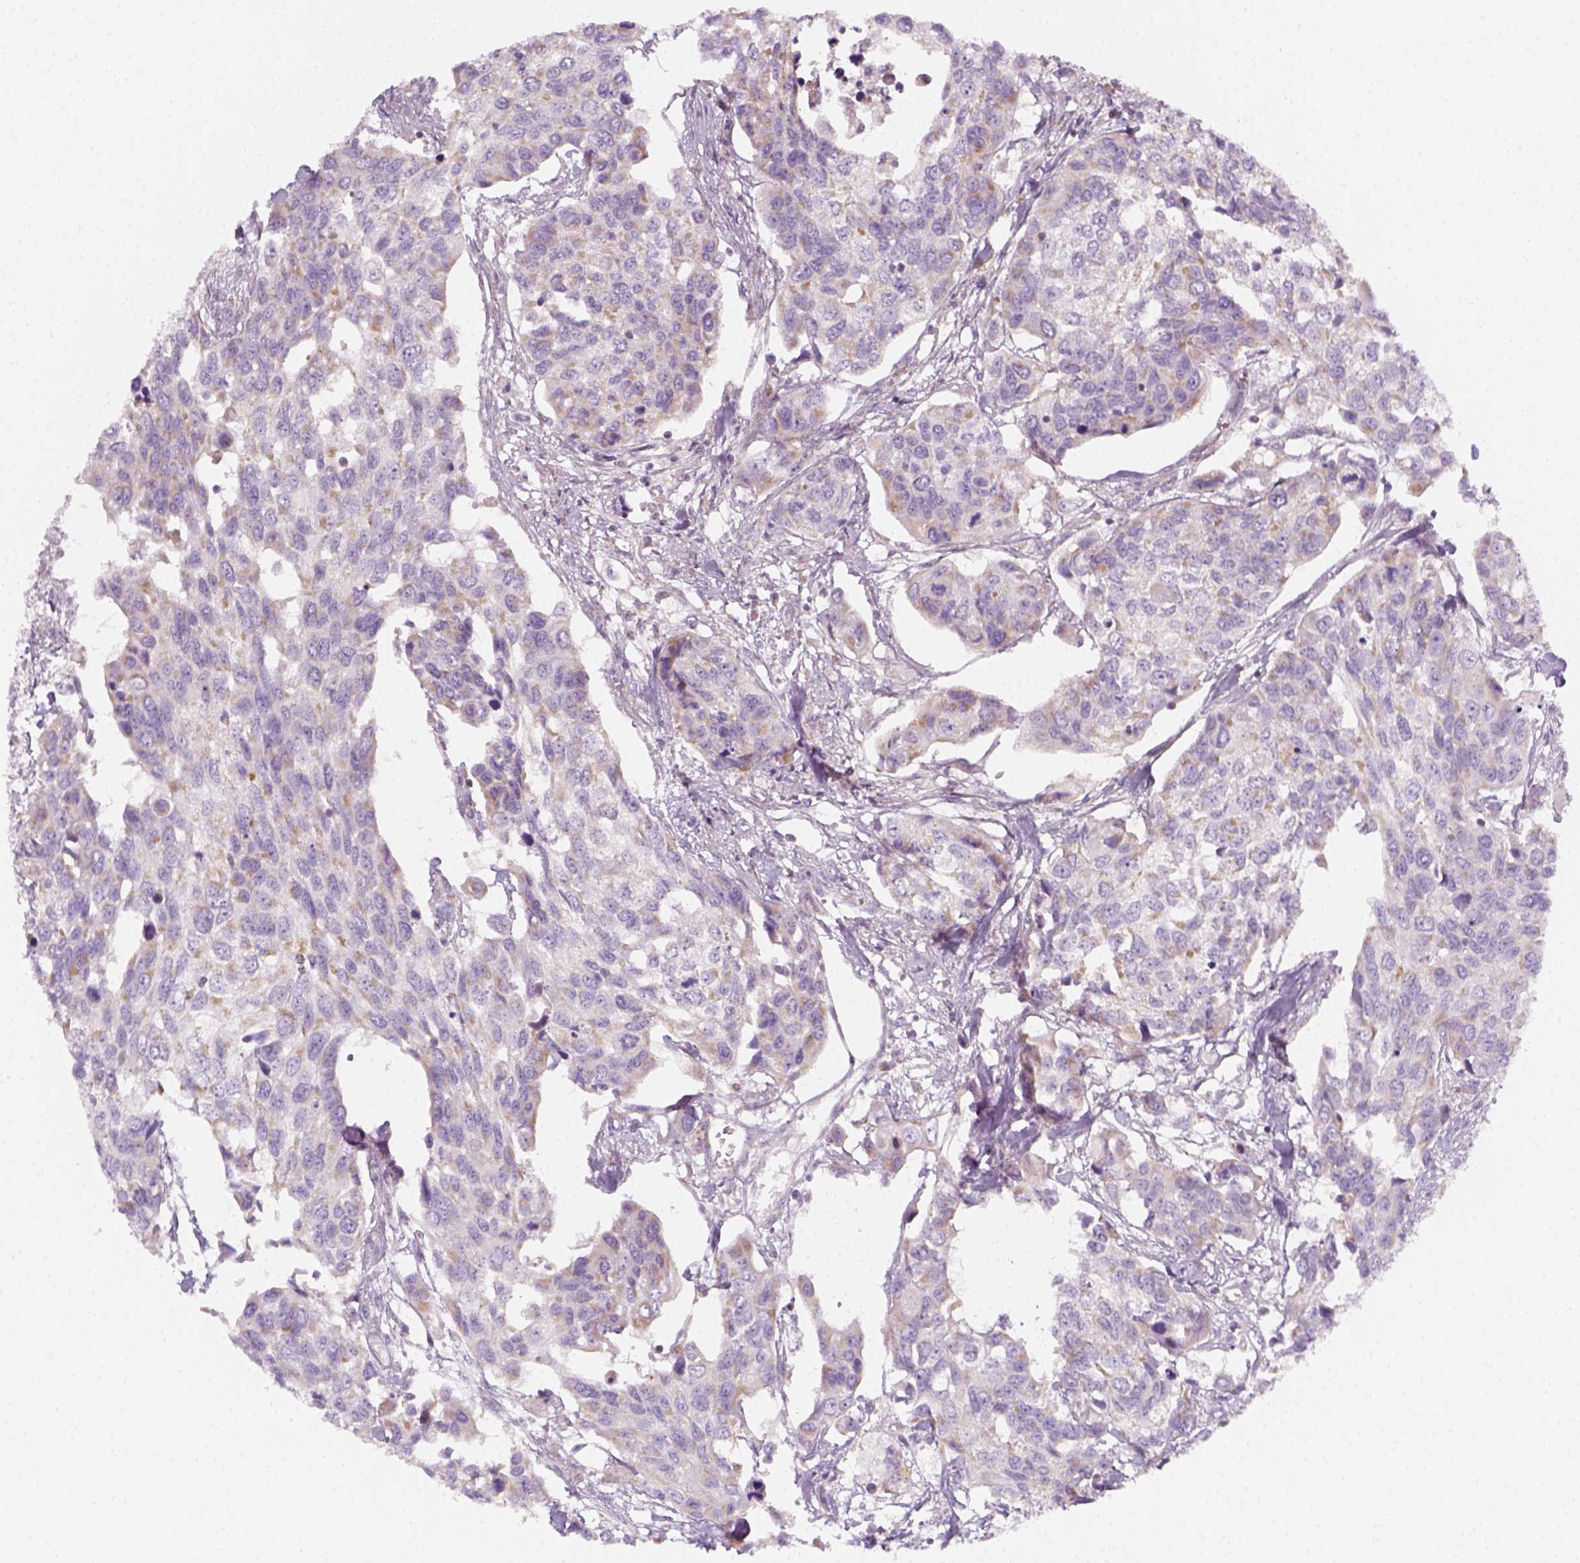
{"staining": {"intensity": "negative", "quantity": "none", "location": "none"}, "tissue": "urothelial cancer", "cell_type": "Tumor cells", "image_type": "cancer", "snomed": [{"axis": "morphology", "description": "Urothelial carcinoma, High grade"}, {"axis": "topography", "description": "Urinary bladder"}], "caption": "Immunohistochemistry photomicrograph of neoplastic tissue: urothelial carcinoma (high-grade) stained with DAB displays no significant protein positivity in tumor cells.", "gene": "AWAT2", "patient": {"sex": "male", "age": 60}}